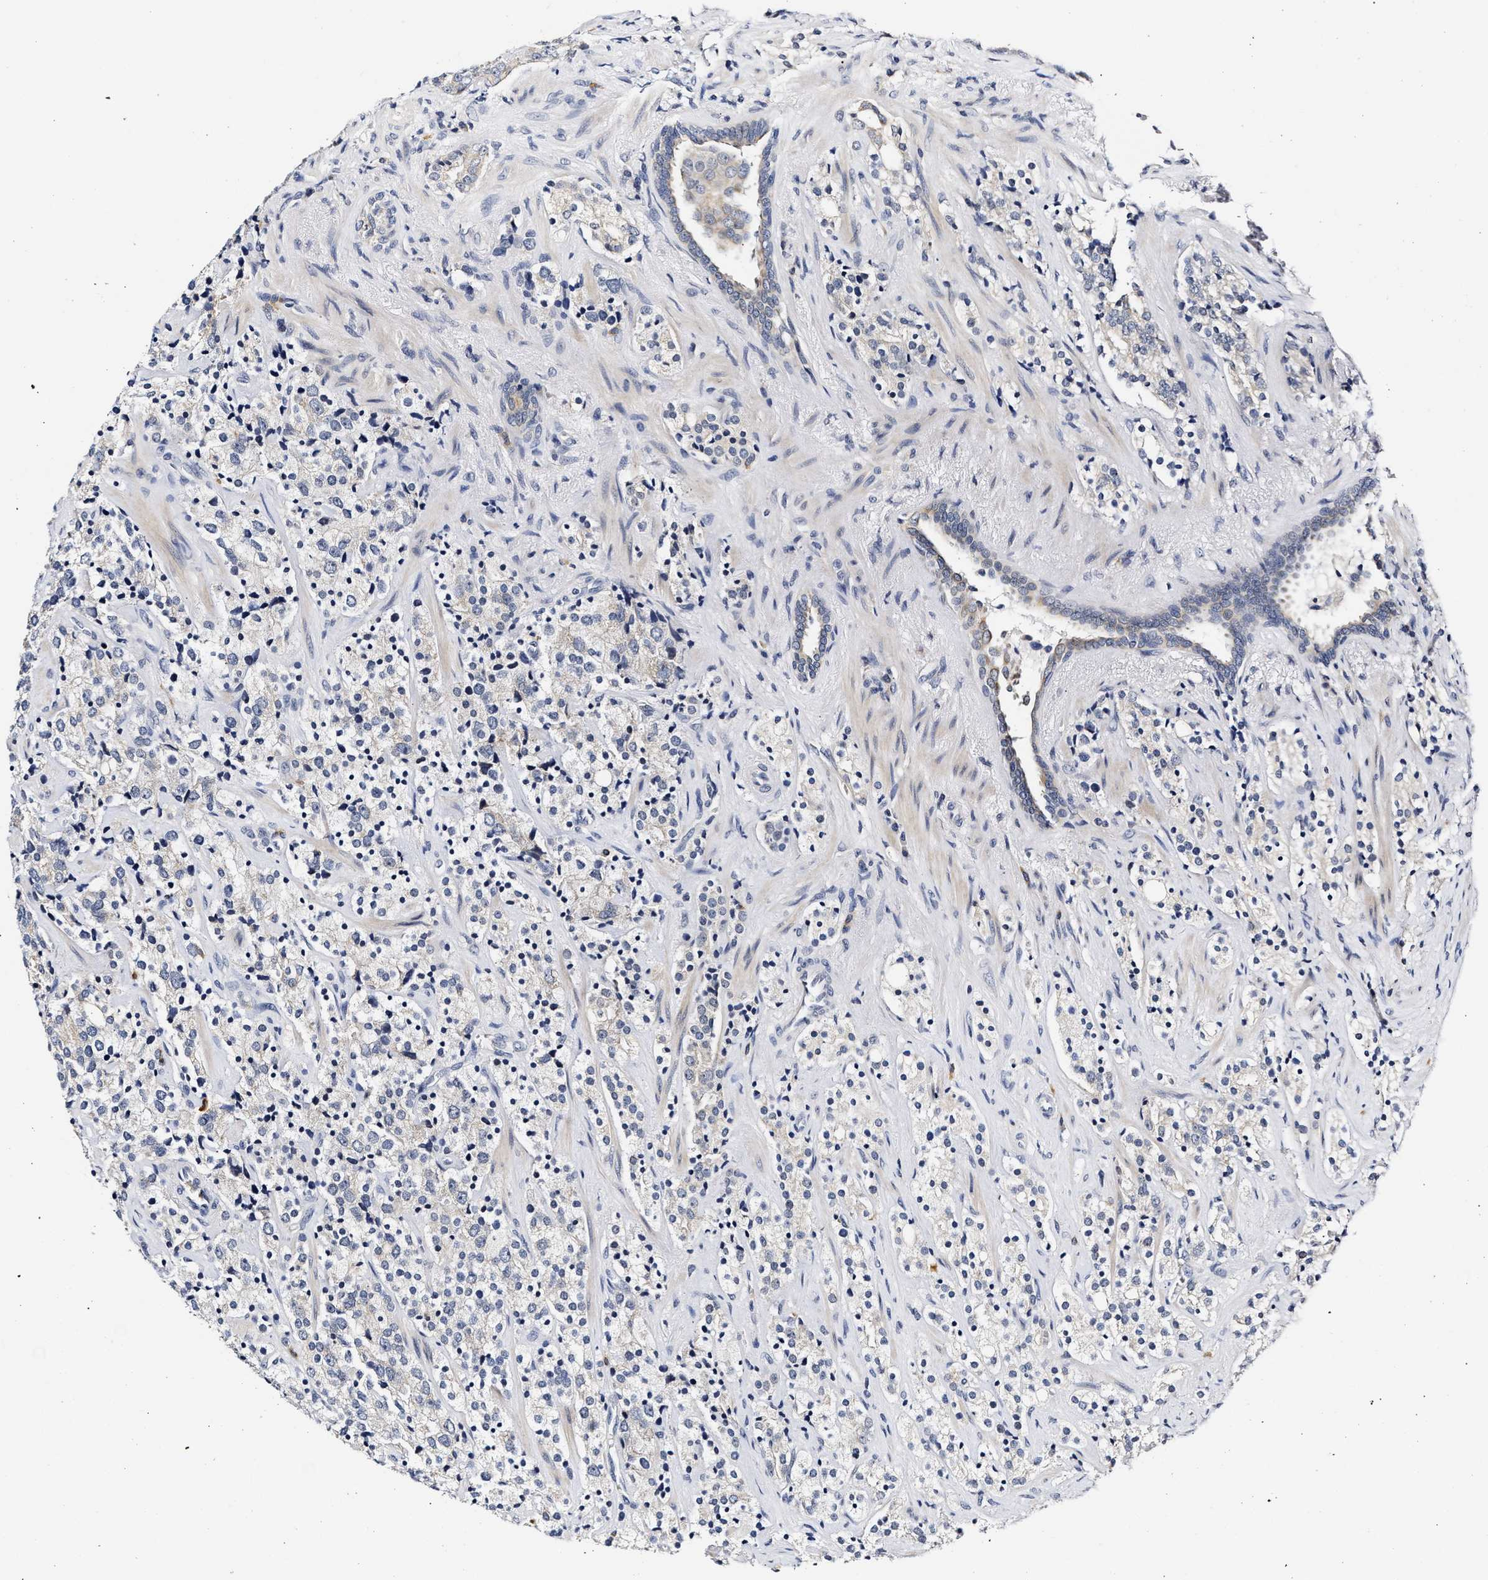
{"staining": {"intensity": "negative", "quantity": "none", "location": "none"}, "tissue": "prostate cancer", "cell_type": "Tumor cells", "image_type": "cancer", "snomed": [{"axis": "morphology", "description": "Adenocarcinoma, High grade"}, {"axis": "topography", "description": "Prostate"}], "caption": "A photomicrograph of human prostate adenocarcinoma (high-grade) is negative for staining in tumor cells.", "gene": "RINT1", "patient": {"sex": "male", "age": 71}}